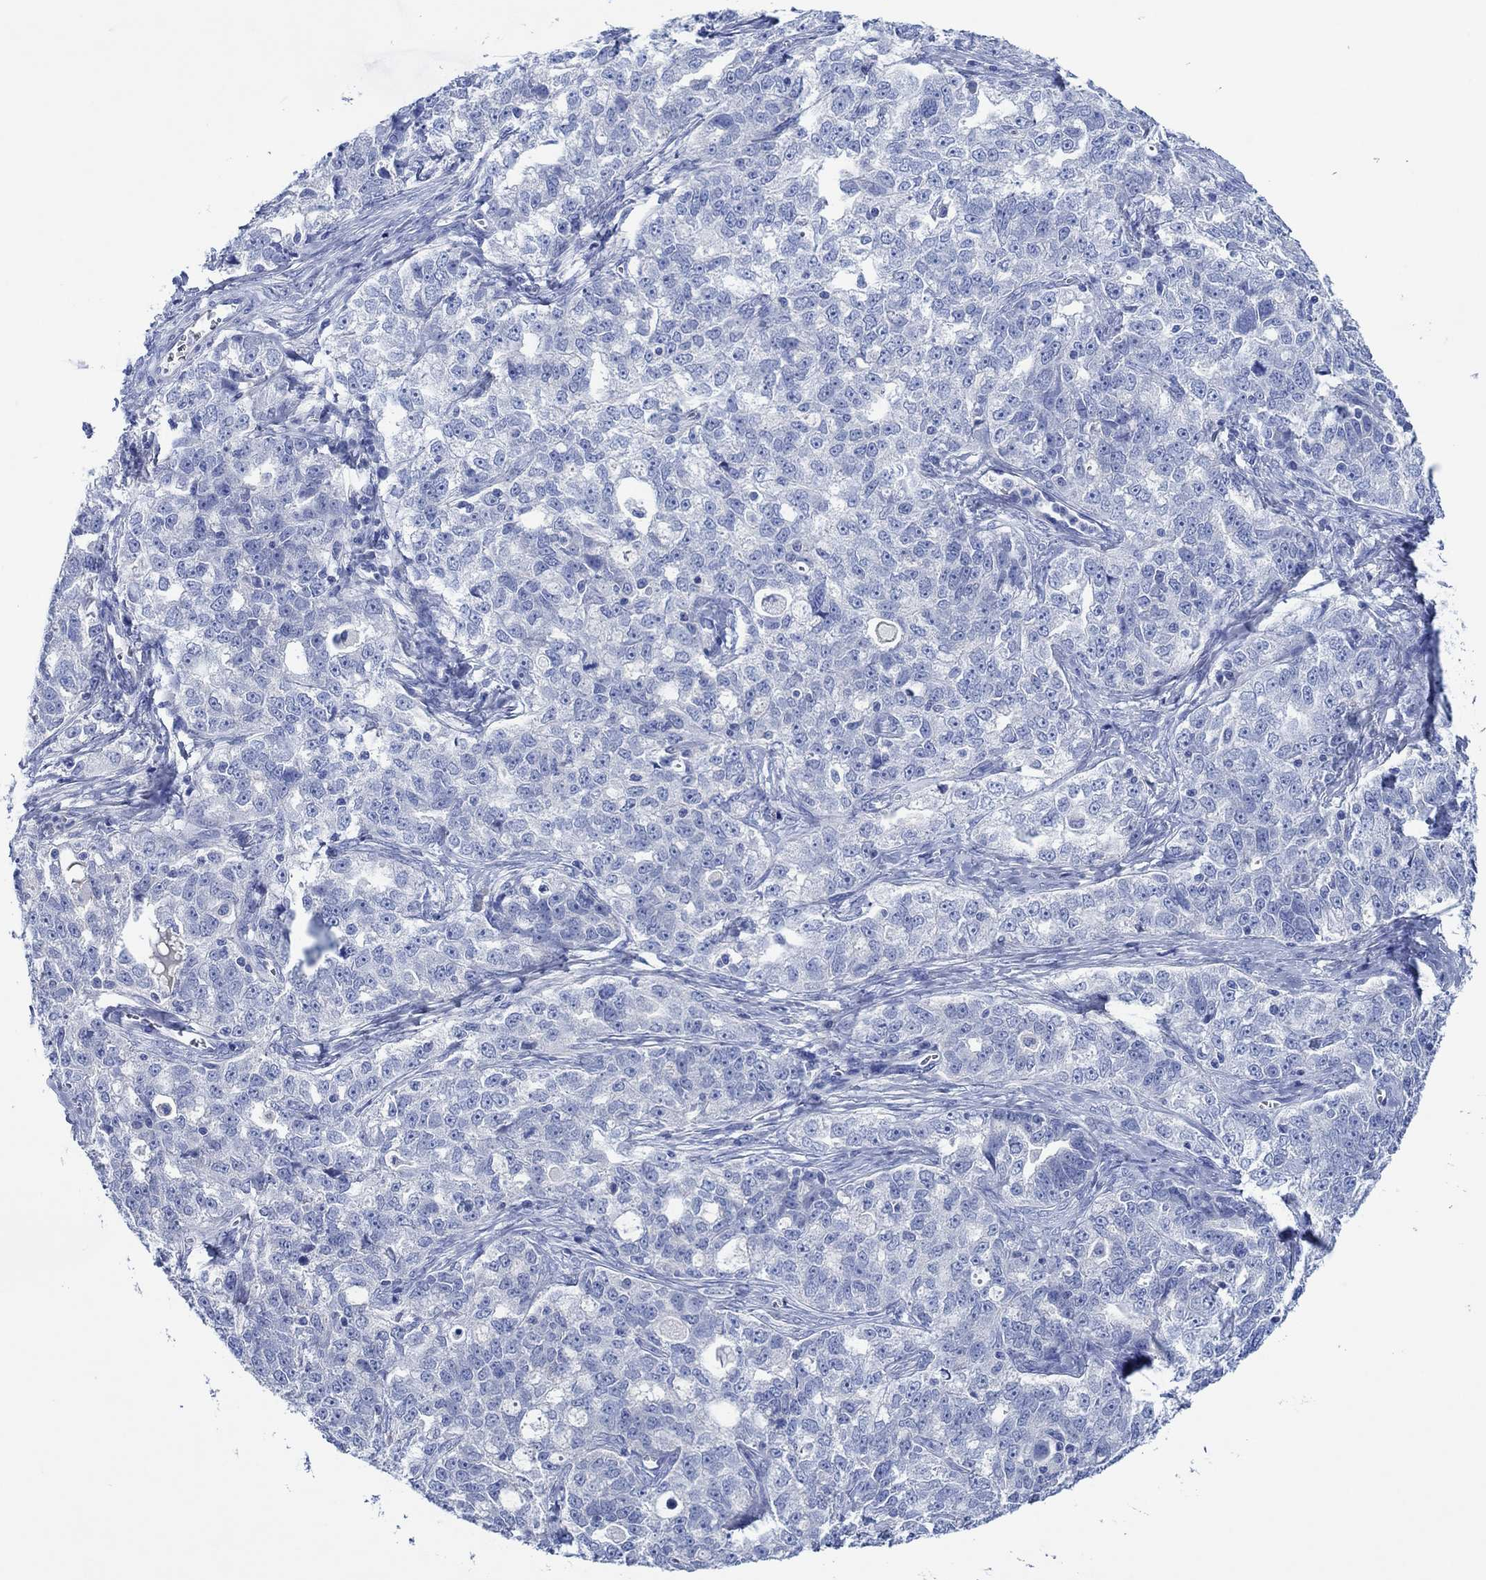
{"staining": {"intensity": "negative", "quantity": "none", "location": "none"}, "tissue": "ovarian cancer", "cell_type": "Tumor cells", "image_type": "cancer", "snomed": [{"axis": "morphology", "description": "Cystadenocarcinoma, serous, NOS"}, {"axis": "topography", "description": "Ovary"}], "caption": "High magnification brightfield microscopy of ovarian cancer stained with DAB (brown) and counterstained with hematoxylin (blue): tumor cells show no significant positivity.", "gene": "CPNE6", "patient": {"sex": "female", "age": 51}}